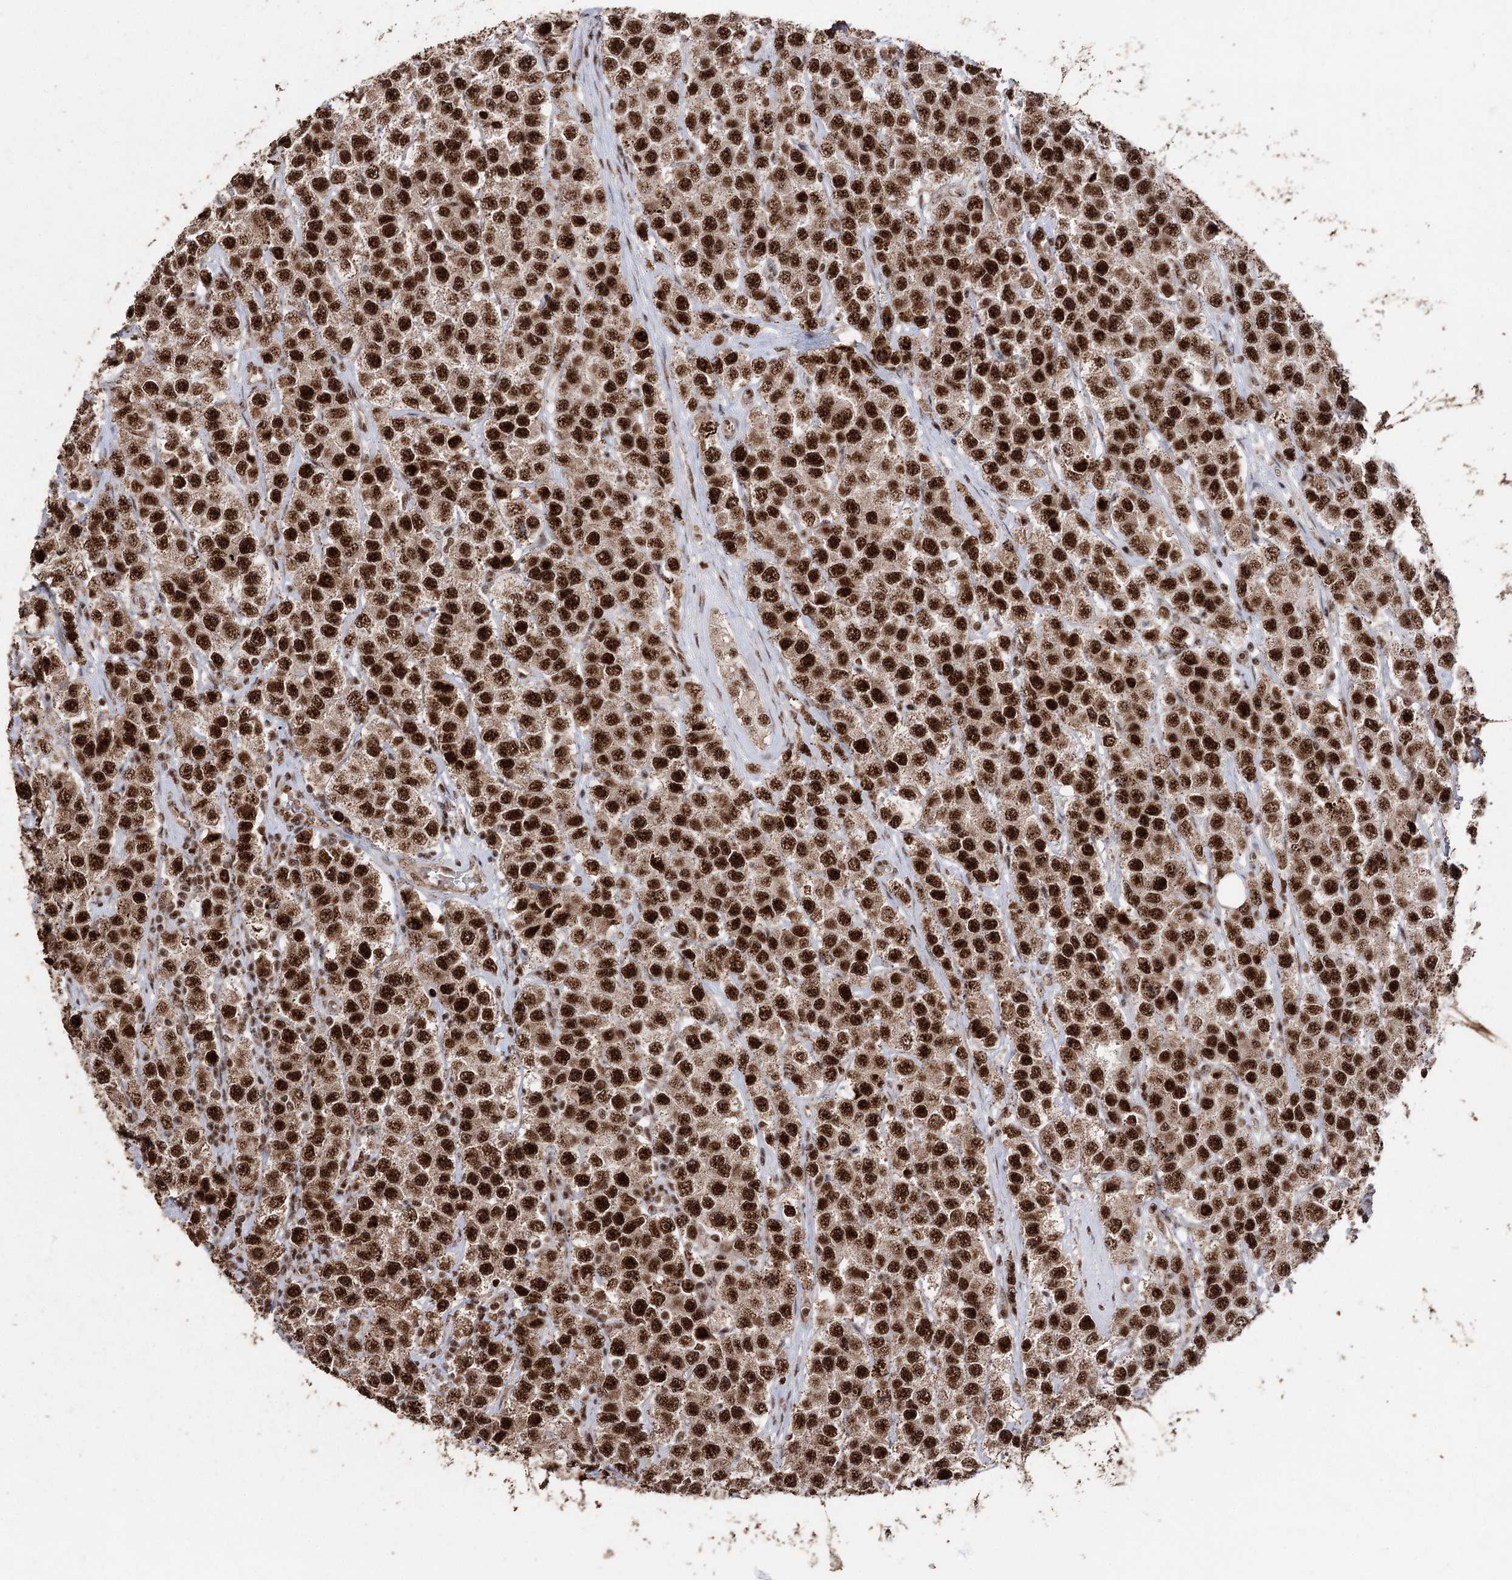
{"staining": {"intensity": "strong", "quantity": ">75%", "location": "nuclear"}, "tissue": "testis cancer", "cell_type": "Tumor cells", "image_type": "cancer", "snomed": [{"axis": "morphology", "description": "Seminoma, NOS"}, {"axis": "topography", "description": "Testis"}], "caption": "DAB (3,3'-diaminobenzidine) immunohistochemical staining of testis seminoma demonstrates strong nuclear protein positivity in about >75% of tumor cells.", "gene": "U2SURP", "patient": {"sex": "male", "age": 28}}